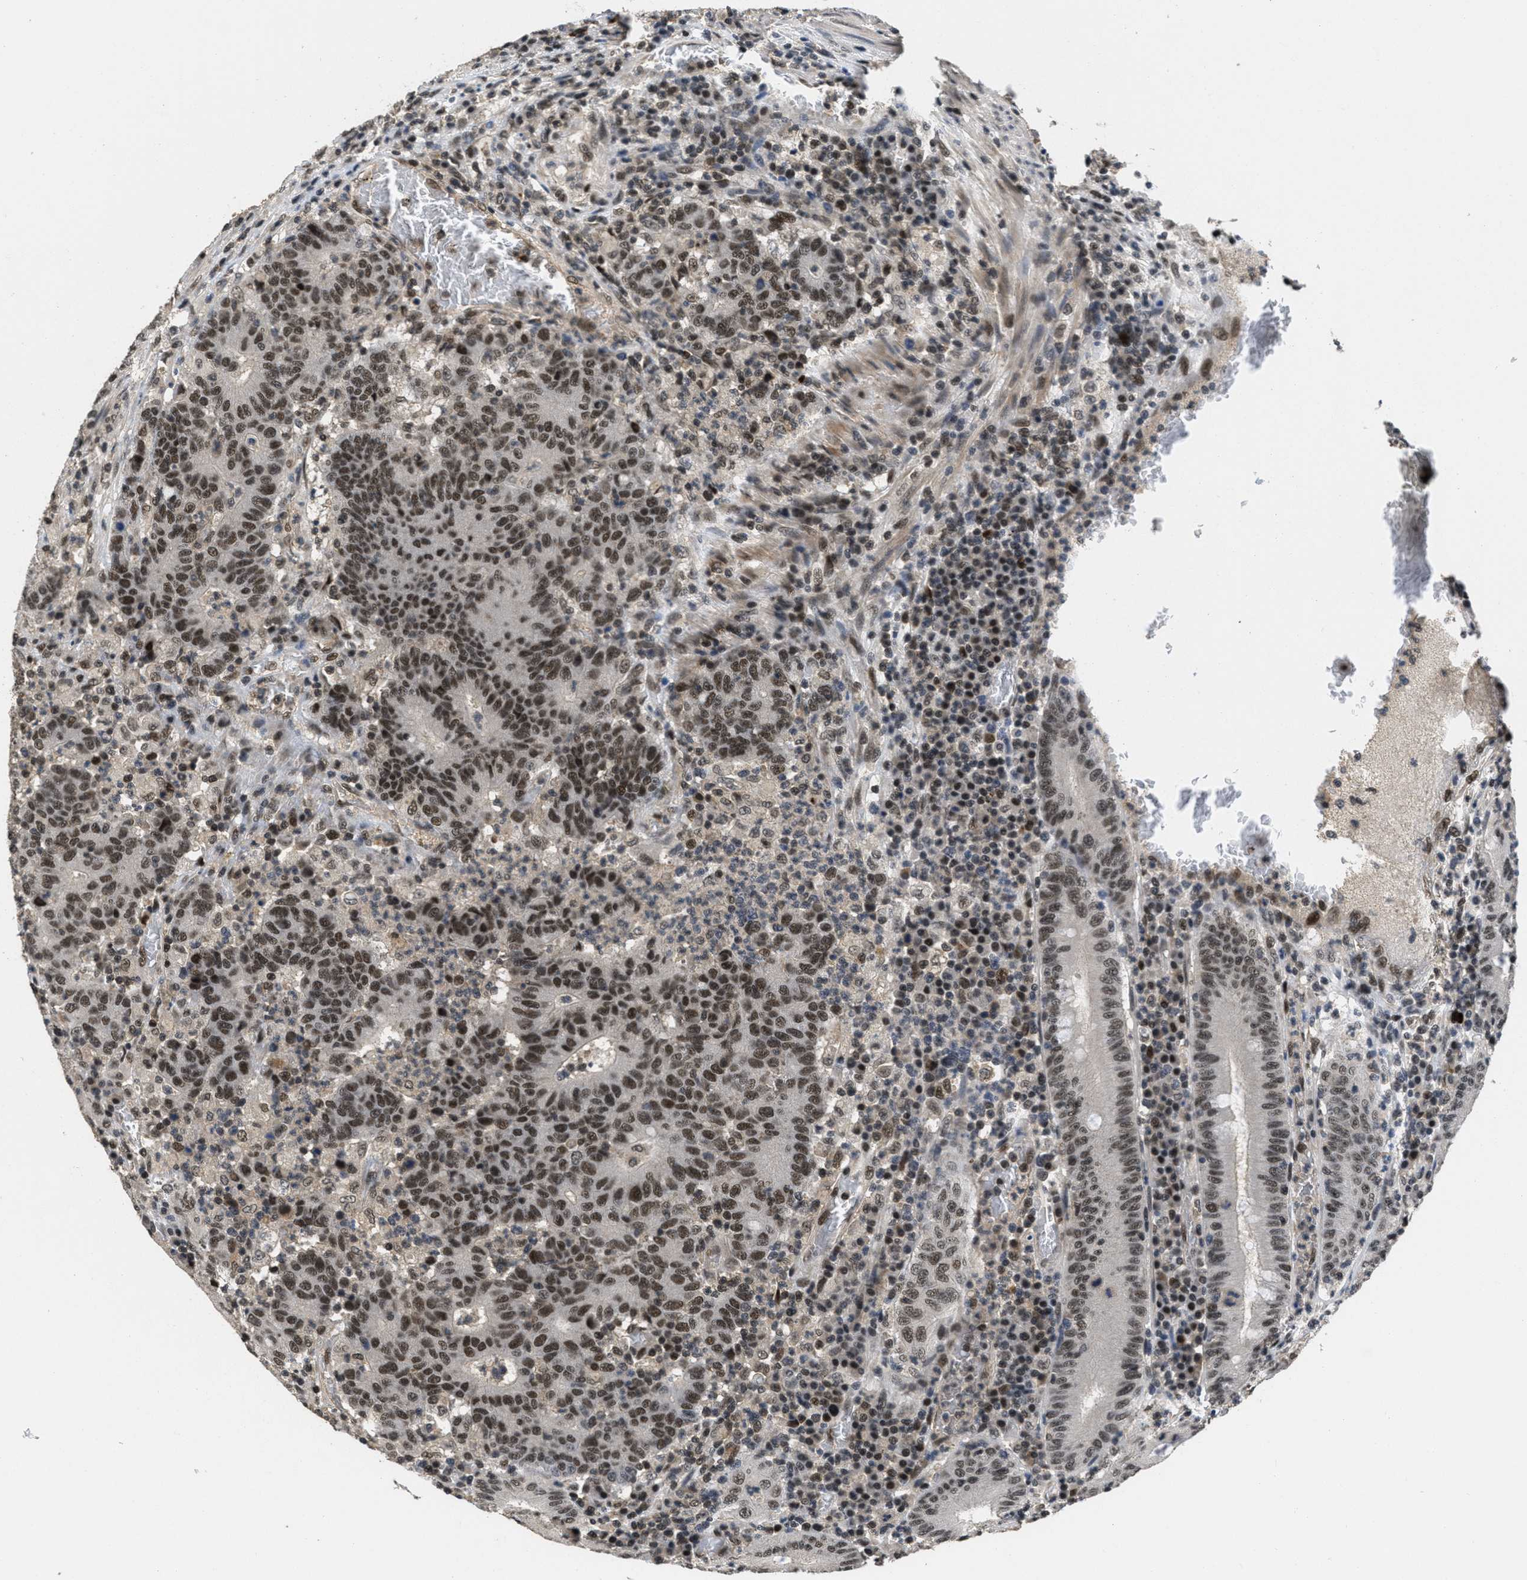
{"staining": {"intensity": "strong", "quantity": ">75%", "location": "nuclear"}, "tissue": "colorectal cancer", "cell_type": "Tumor cells", "image_type": "cancer", "snomed": [{"axis": "morphology", "description": "Normal tissue, NOS"}, {"axis": "morphology", "description": "Adenocarcinoma, NOS"}, {"axis": "topography", "description": "Colon"}], "caption": "Colorectal adenocarcinoma stained for a protein (brown) shows strong nuclear positive expression in approximately >75% of tumor cells.", "gene": "CUL4B", "patient": {"sex": "female", "age": 75}}